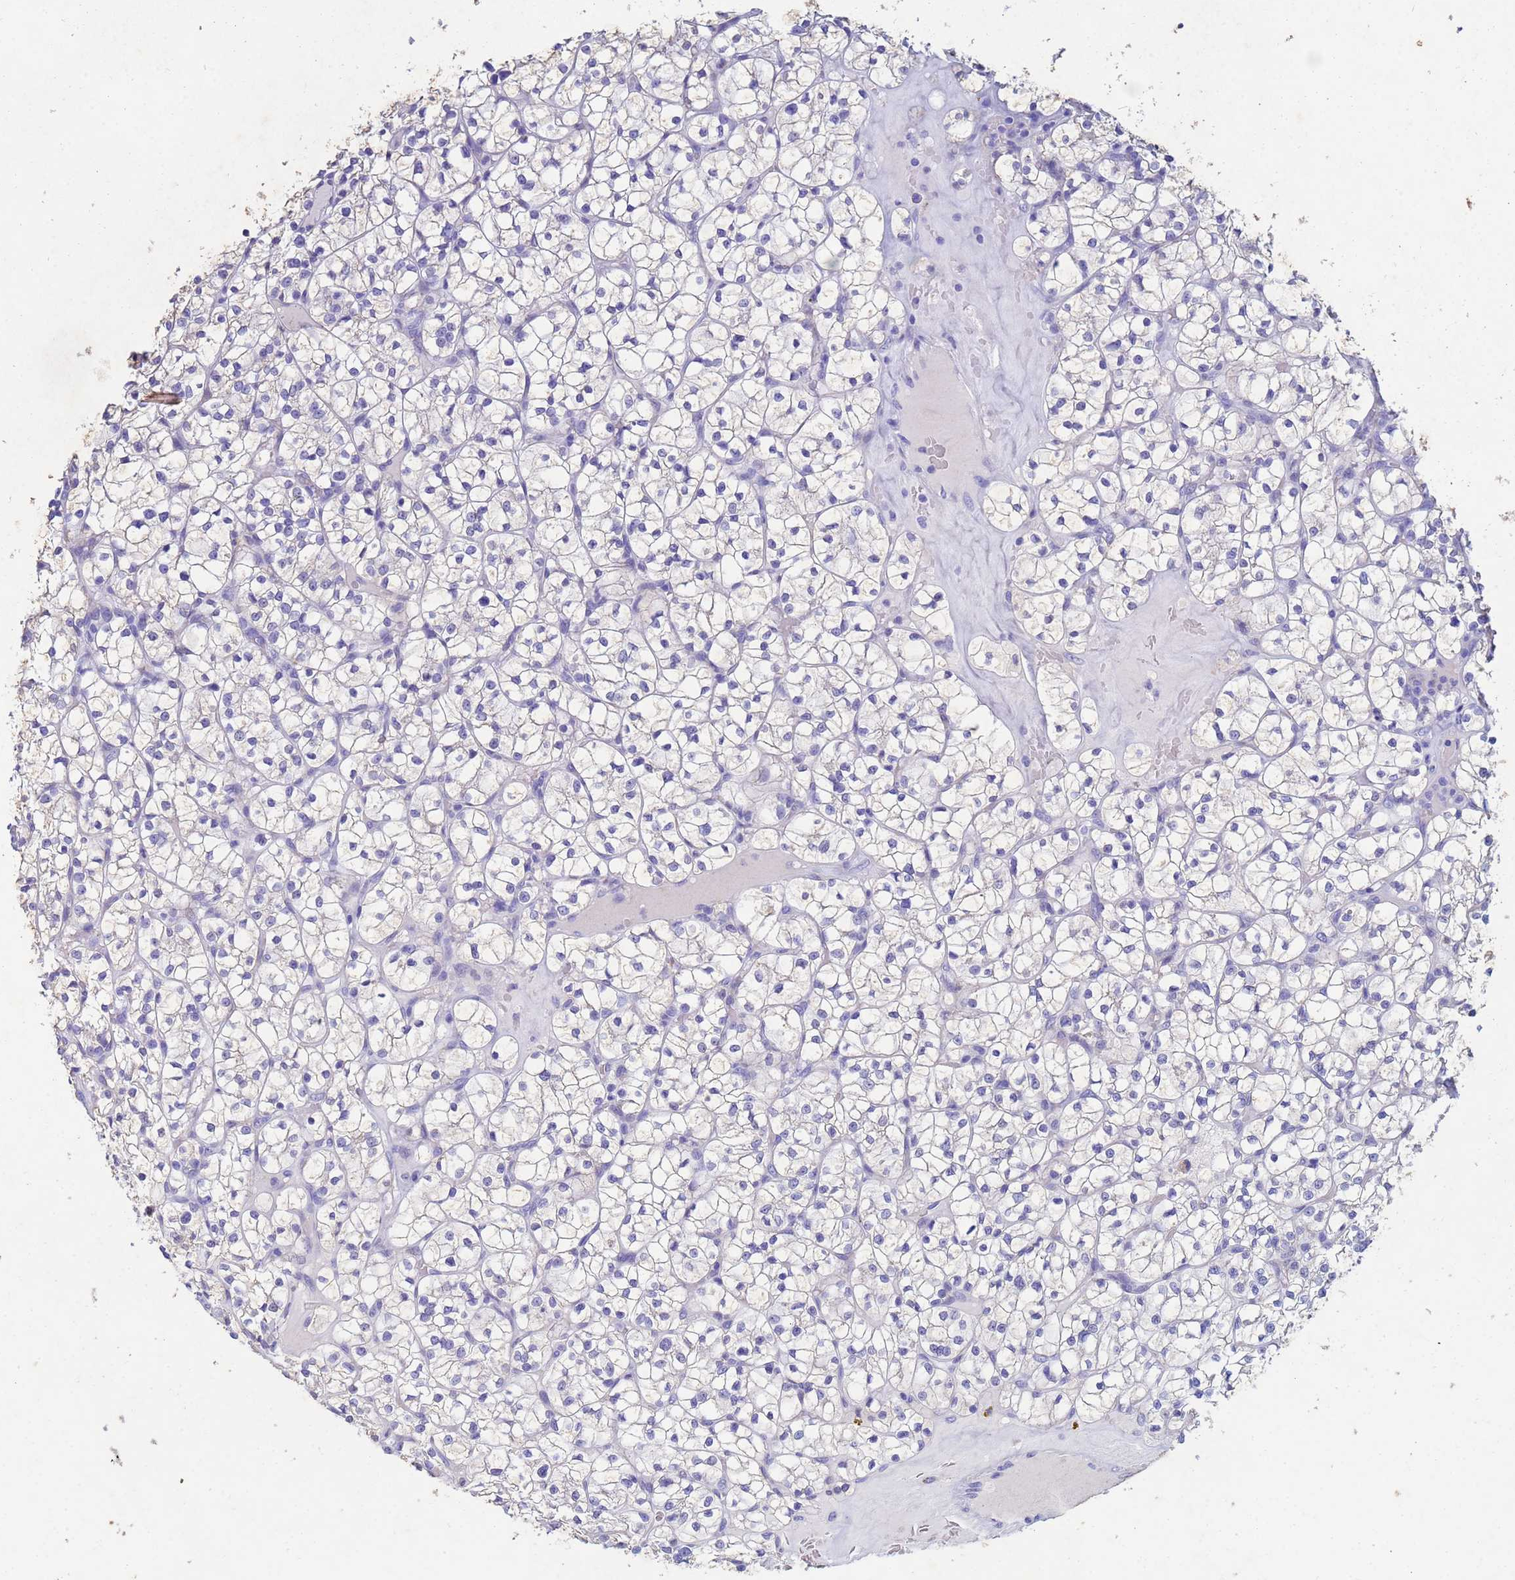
{"staining": {"intensity": "negative", "quantity": "none", "location": "none"}, "tissue": "renal cancer", "cell_type": "Tumor cells", "image_type": "cancer", "snomed": [{"axis": "morphology", "description": "Adenocarcinoma, NOS"}, {"axis": "topography", "description": "Kidney"}], "caption": "DAB (3,3'-diaminobenzidine) immunohistochemical staining of human renal cancer exhibits no significant positivity in tumor cells.", "gene": "CSTB", "patient": {"sex": "female", "age": 64}}